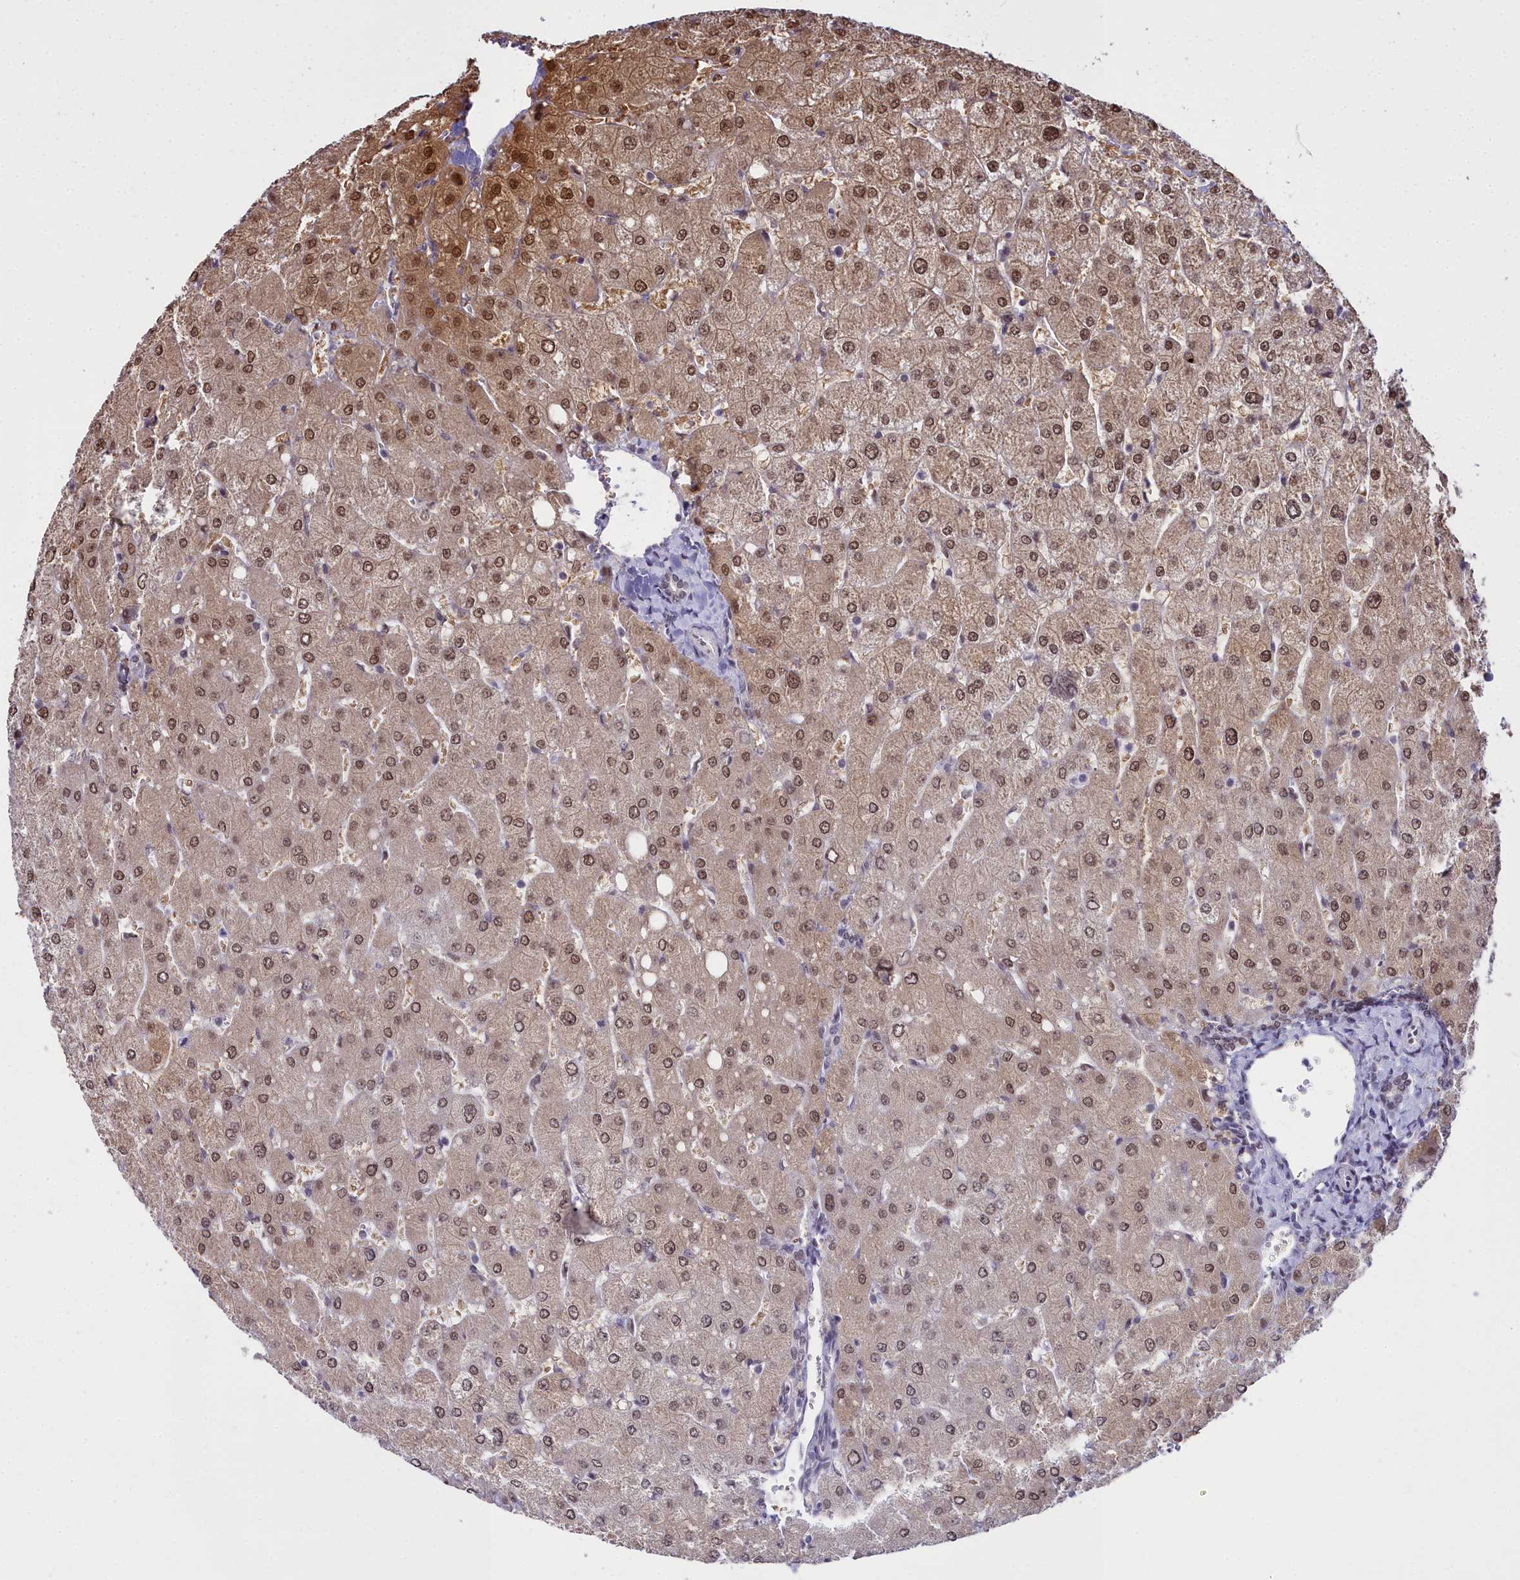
{"staining": {"intensity": "weak", "quantity": "<25%", "location": "nuclear"}, "tissue": "liver", "cell_type": "Cholangiocytes", "image_type": "normal", "snomed": [{"axis": "morphology", "description": "Normal tissue, NOS"}, {"axis": "topography", "description": "Liver"}], "caption": "Immunohistochemical staining of unremarkable liver demonstrates no significant staining in cholangiocytes.", "gene": "RBM12", "patient": {"sex": "male", "age": 55}}